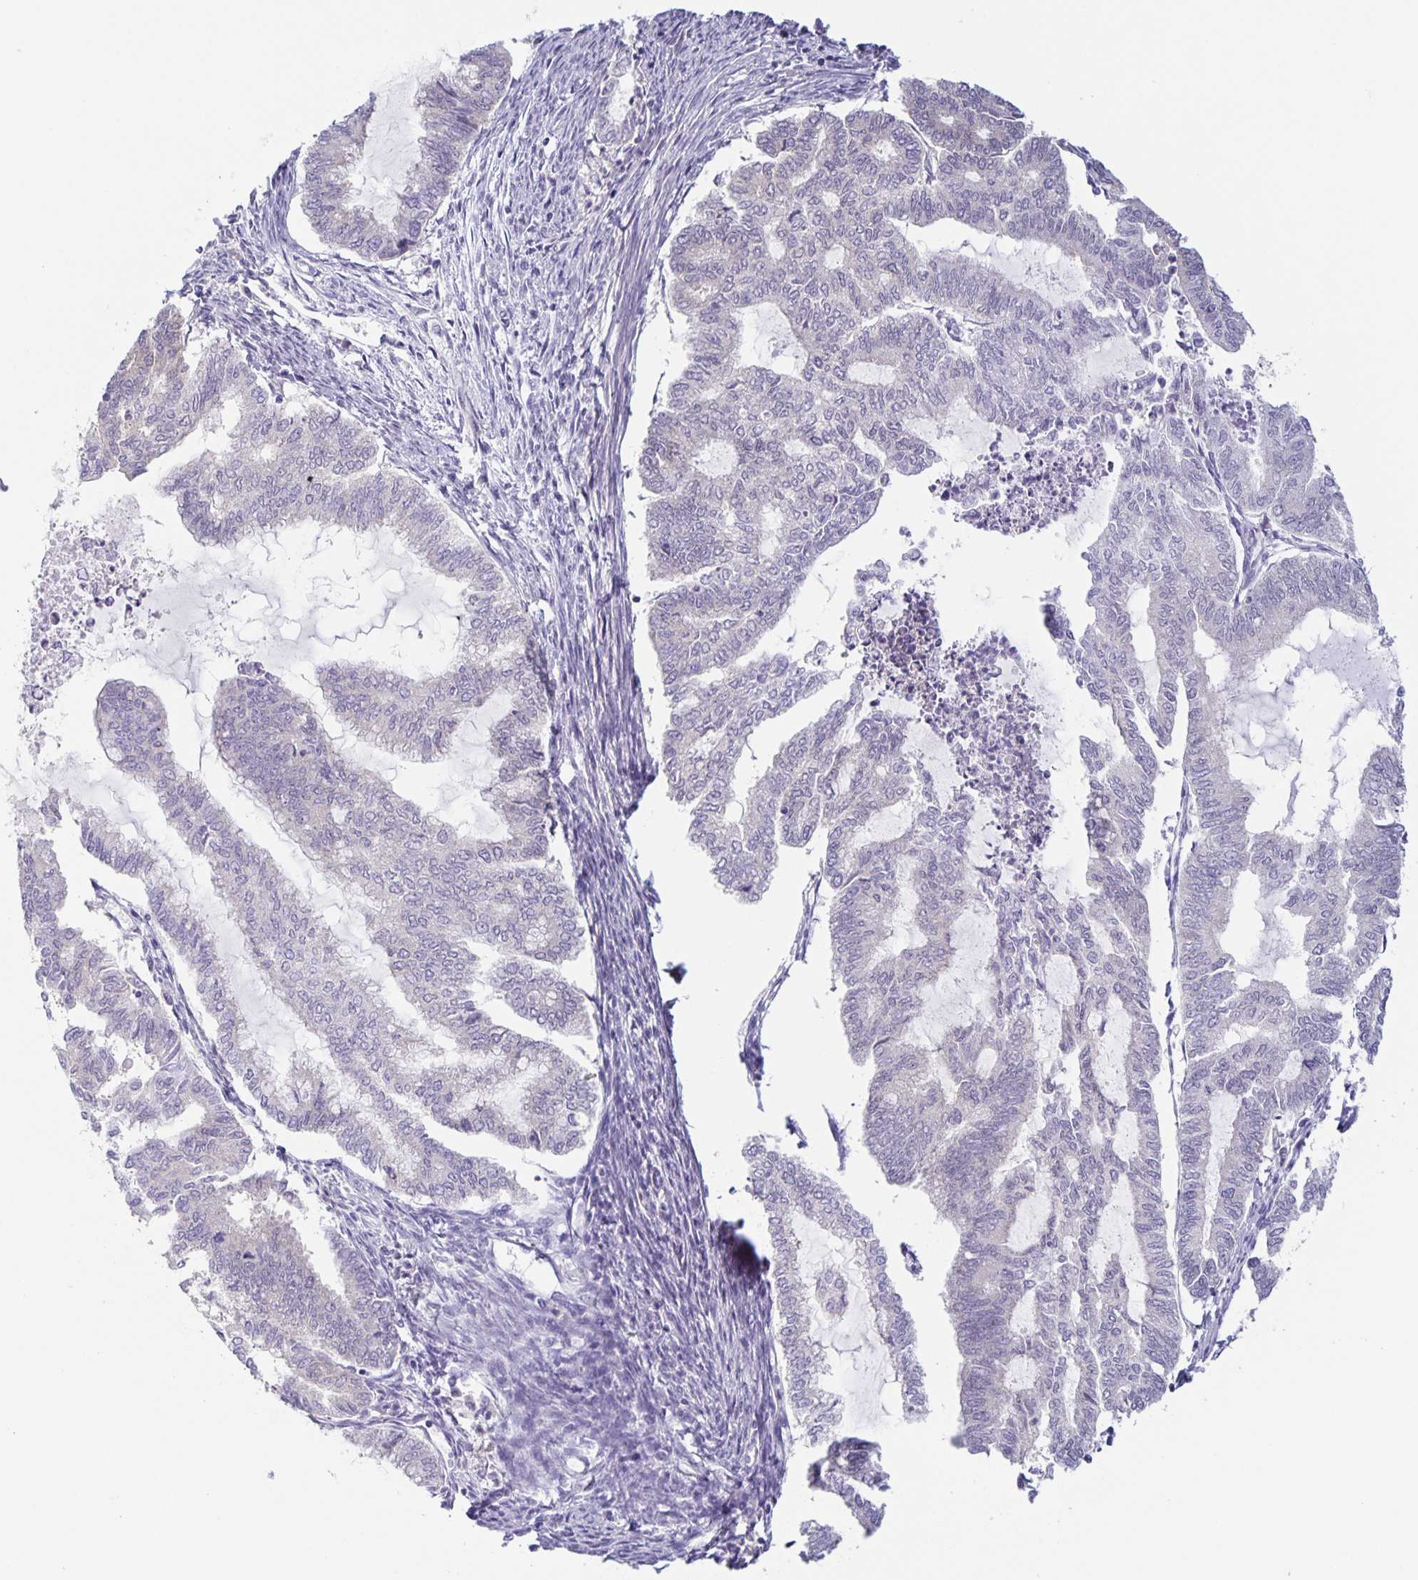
{"staining": {"intensity": "weak", "quantity": "25%-75%", "location": "cytoplasmic/membranous,nuclear"}, "tissue": "endometrial cancer", "cell_type": "Tumor cells", "image_type": "cancer", "snomed": [{"axis": "morphology", "description": "Adenocarcinoma, NOS"}, {"axis": "topography", "description": "Endometrium"}], "caption": "Immunohistochemistry (IHC) histopathology image of neoplastic tissue: endometrial cancer stained using IHC displays low levels of weak protein expression localized specifically in the cytoplasmic/membranous and nuclear of tumor cells, appearing as a cytoplasmic/membranous and nuclear brown color.", "gene": "SYNE2", "patient": {"sex": "female", "age": 79}}